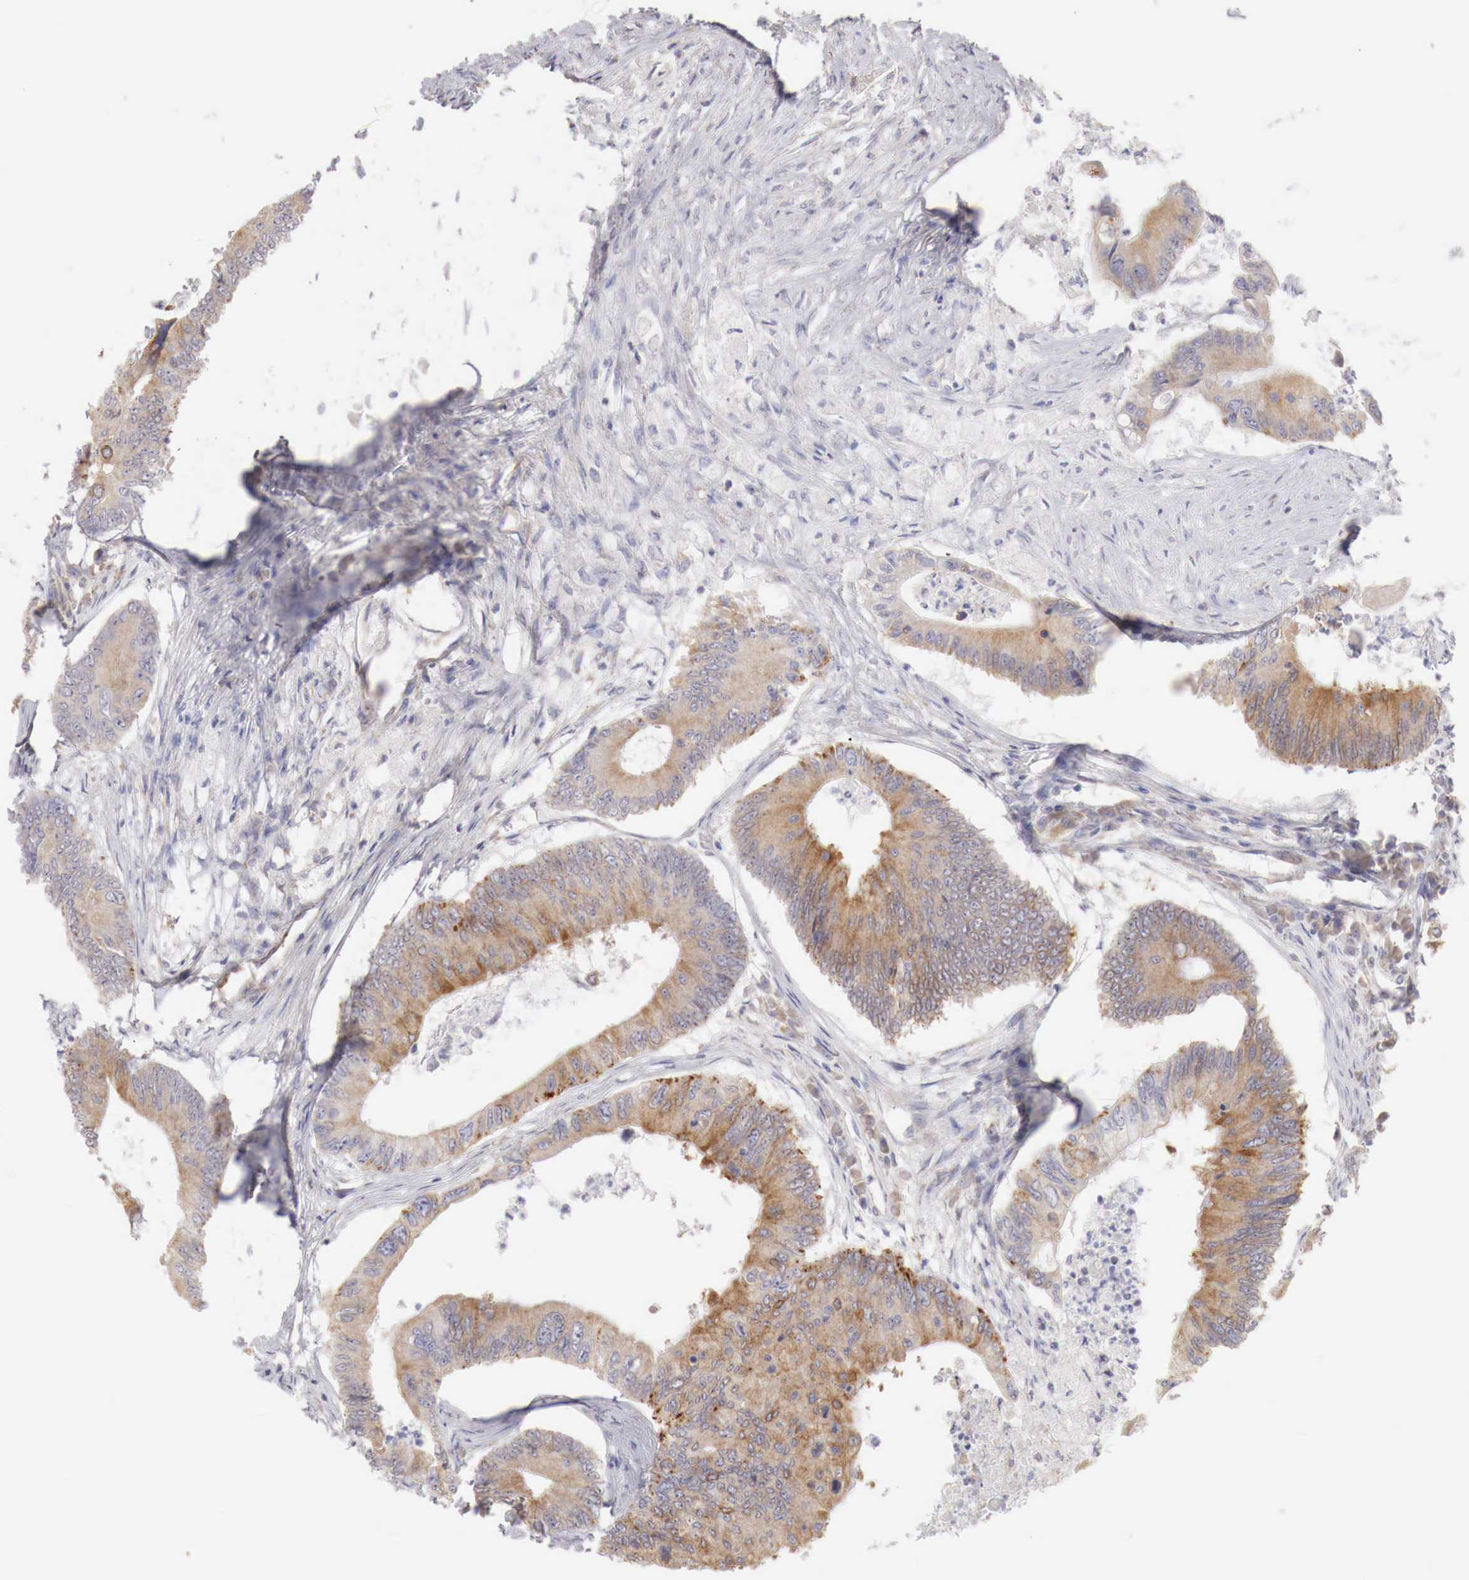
{"staining": {"intensity": "weak", "quantity": ">75%", "location": "cytoplasmic/membranous"}, "tissue": "colorectal cancer", "cell_type": "Tumor cells", "image_type": "cancer", "snomed": [{"axis": "morphology", "description": "Adenocarcinoma, NOS"}, {"axis": "topography", "description": "Colon"}], "caption": "Immunohistochemical staining of colorectal cancer displays low levels of weak cytoplasmic/membranous protein staining in about >75% of tumor cells.", "gene": "NSDHL", "patient": {"sex": "male", "age": 65}}